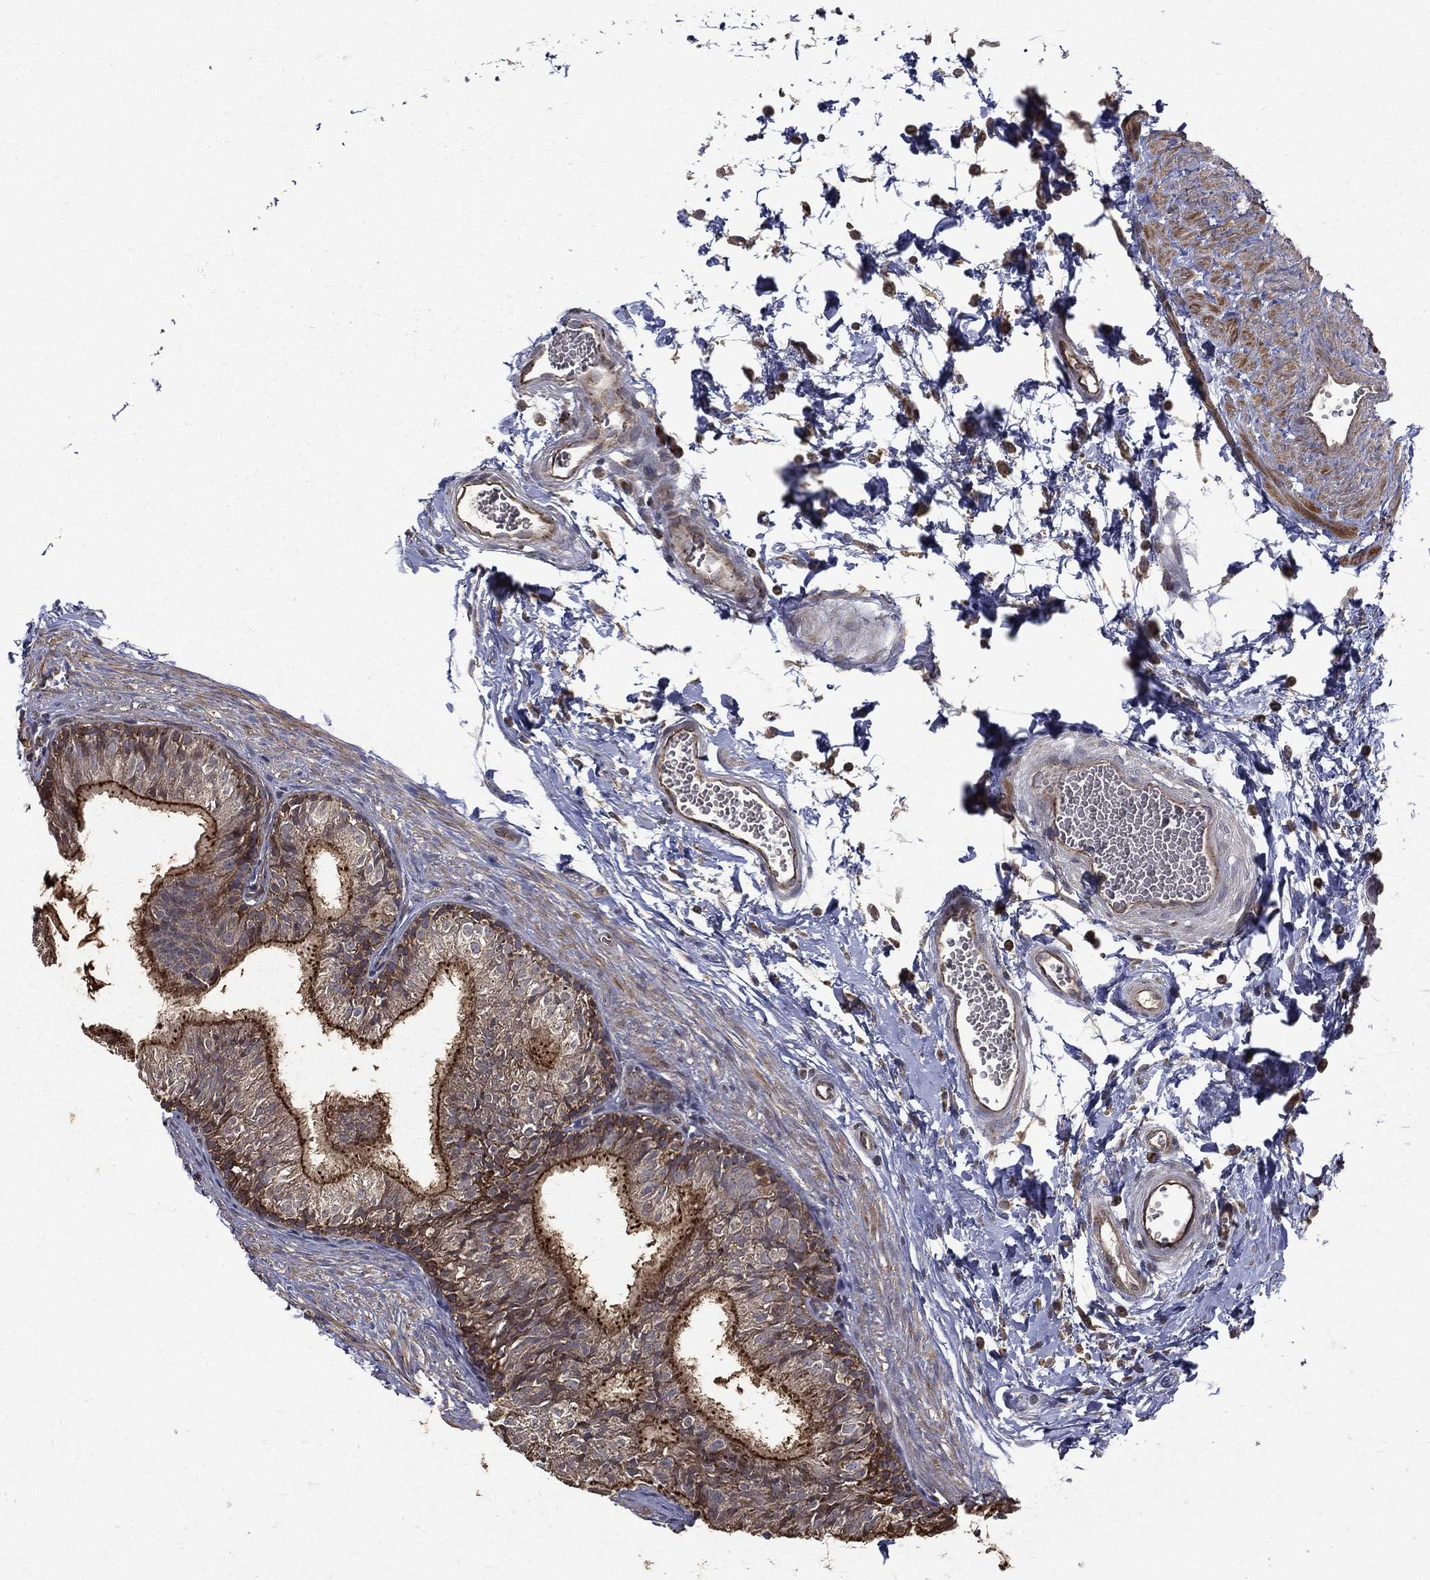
{"staining": {"intensity": "moderate", "quantity": "25%-75%", "location": "cytoplasmic/membranous"}, "tissue": "epididymis", "cell_type": "Glandular cells", "image_type": "normal", "snomed": [{"axis": "morphology", "description": "Normal tissue, NOS"}, {"axis": "topography", "description": "Epididymis"}], "caption": "Immunohistochemistry (IHC) of normal epididymis demonstrates medium levels of moderate cytoplasmic/membranous expression in approximately 25%-75% of glandular cells.", "gene": "RPGR", "patient": {"sex": "male", "age": 22}}